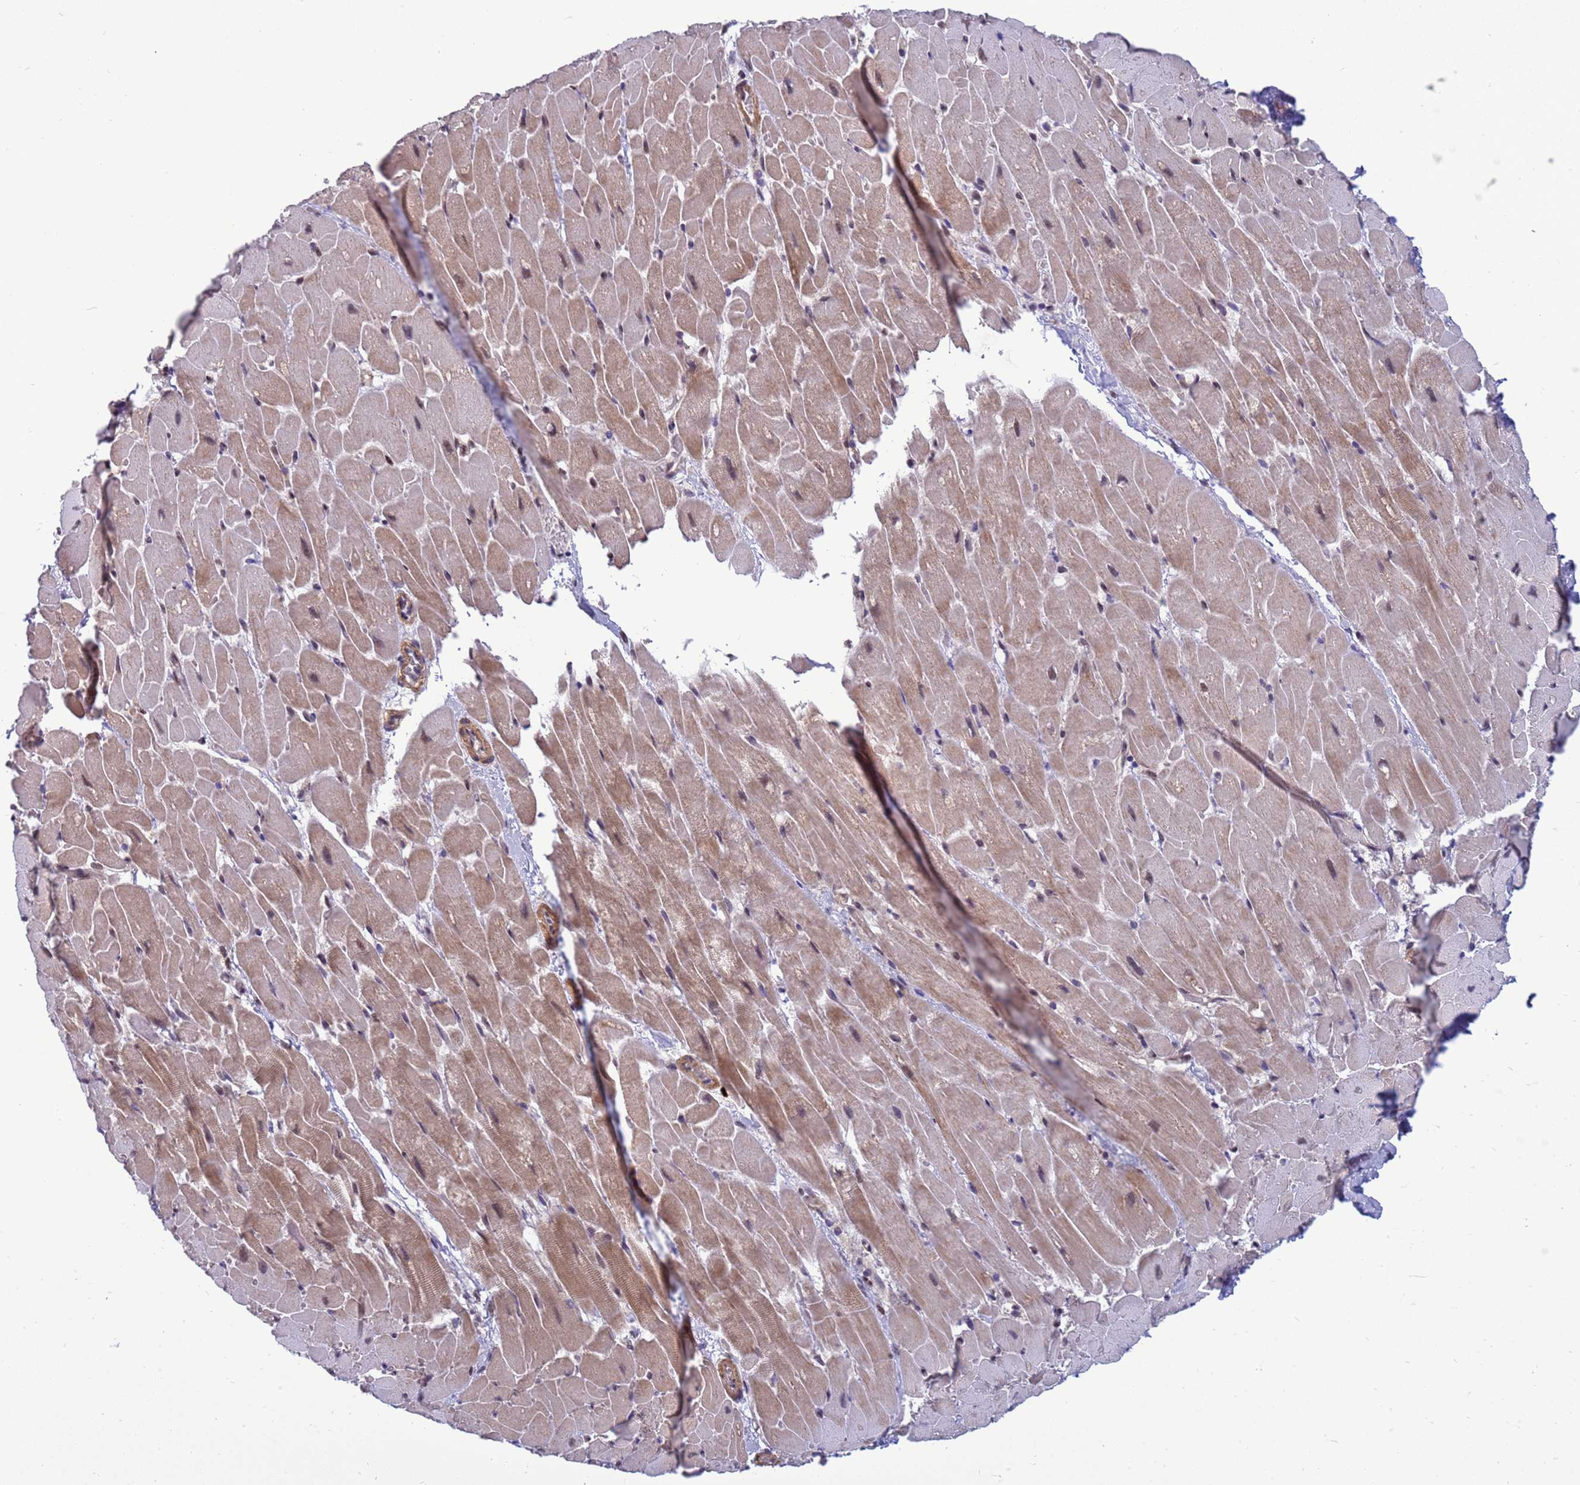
{"staining": {"intensity": "moderate", "quantity": "25%-75%", "location": "cytoplasmic/membranous,nuclear"}, "tissue": "heart muscle", "cell_type": "Cardiomyocytes", "image_type": "normal", "snomed": [{"axis": "morphology", "description": "Normal tissue, NOS"}, {"axis": "topography", "description": "Heart"}], "caption": "A micrograph of heart muscle stained for a protein exhibits moderate cytoplasmic/membranous,nuclear brown staining in cardiomyocytes. (DAB (3,3'-diaminobenzidine) IHC, brown staining for protein, blue staining for nuclei).", "gene": "NSL1", "patient": {"sex": "male", "age": 37}}